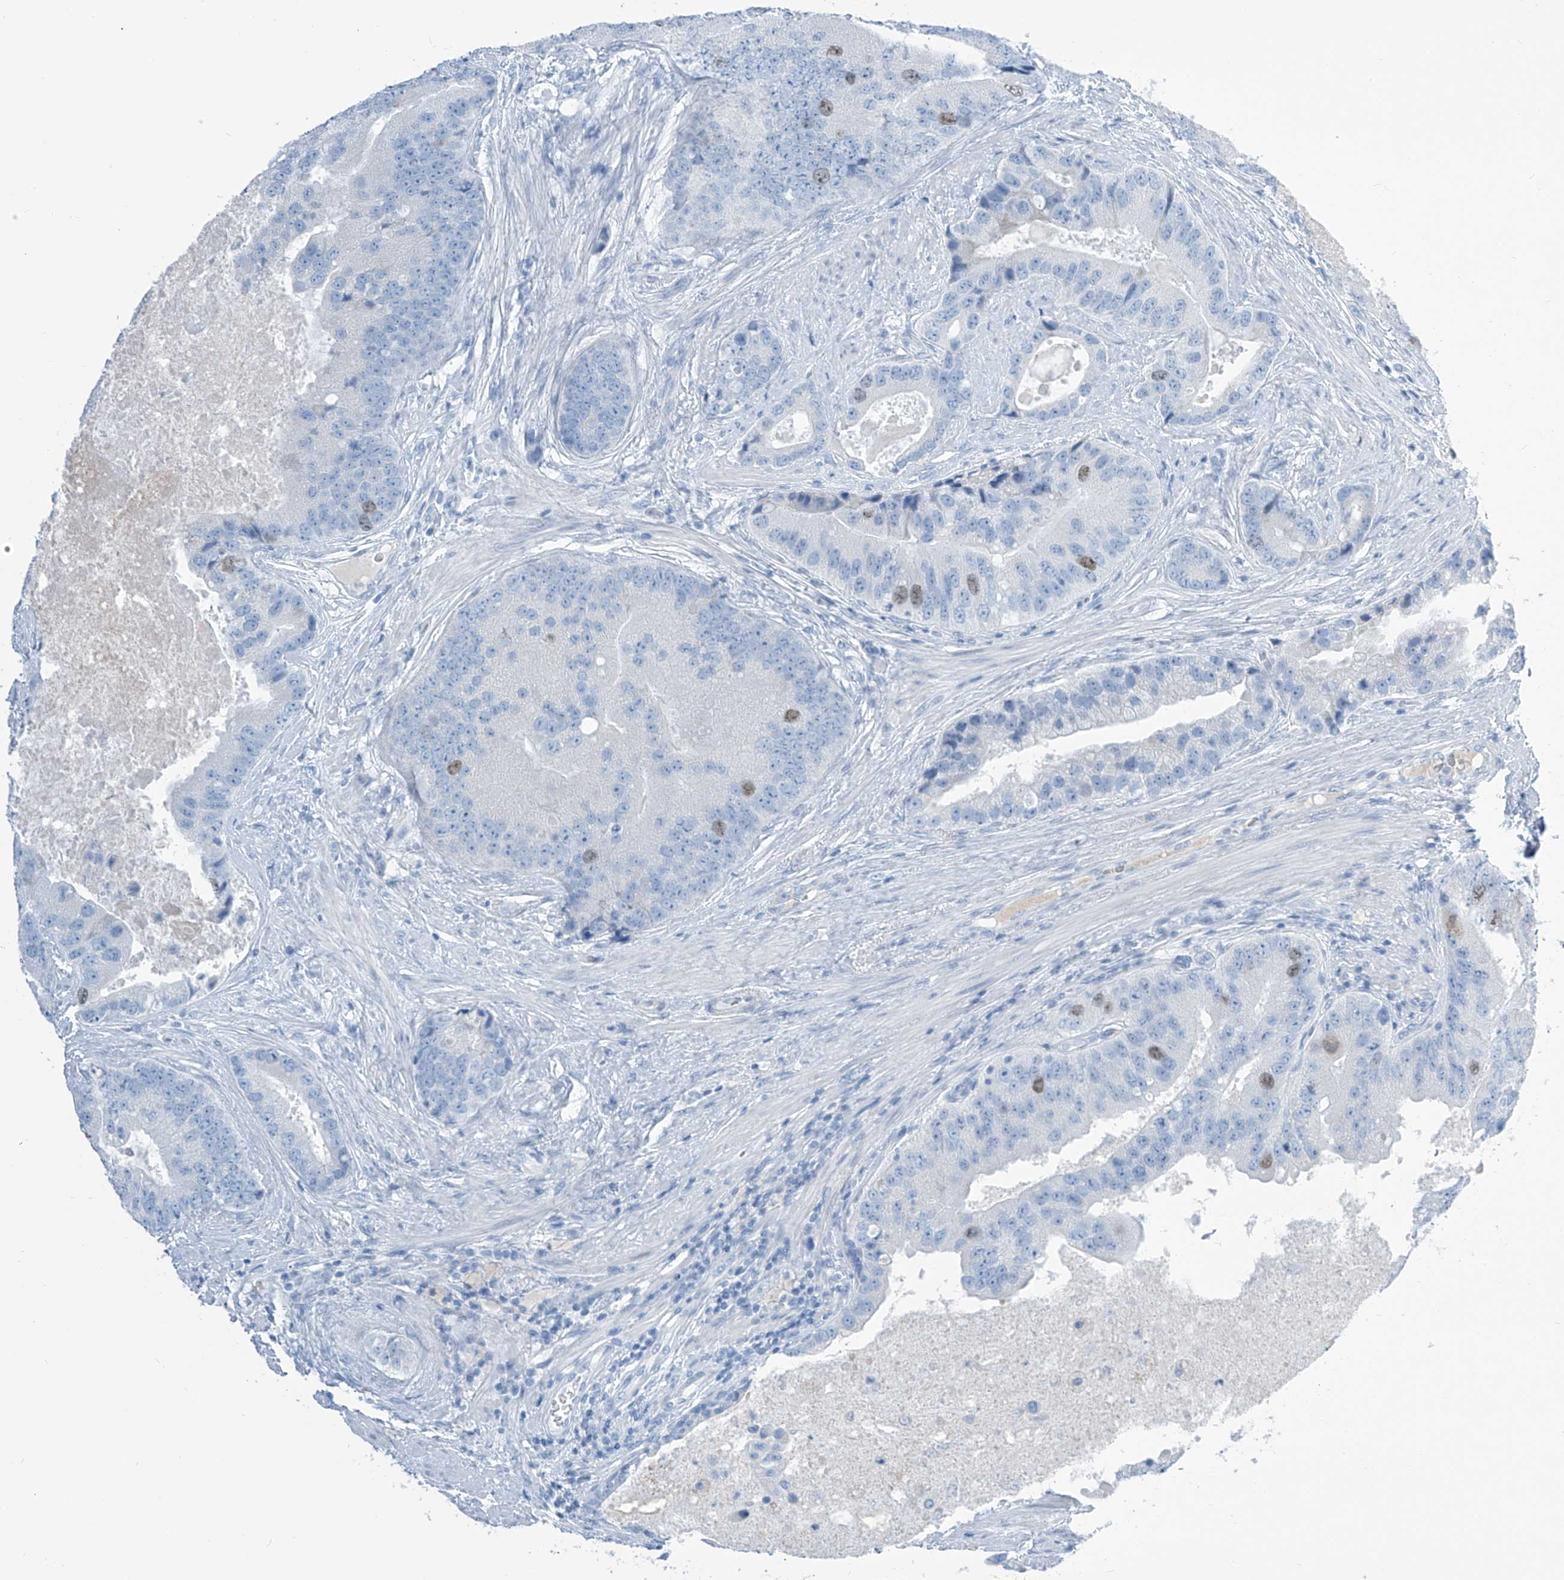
{"staining": {"intensity": "weak", "quantity": "<25%", "location": "nuclear"}, "tissue": "prostate cancer", "cell_type": "Tumor cells", "image_type": "cancer", "snomed": [{"axis": "morphology", "description": "Adenocarcinoma, High grade"}, {"axis": "topography", "description": "Prostate"}], "caption": "Immunohistochemical staining of human prostate high-grade adenocarcinoma reveals no significant expression in tumor cells. Nuclei are stained in blue.", "gene": "SGO2", "patient": {"sex": "male", "age": 70}}